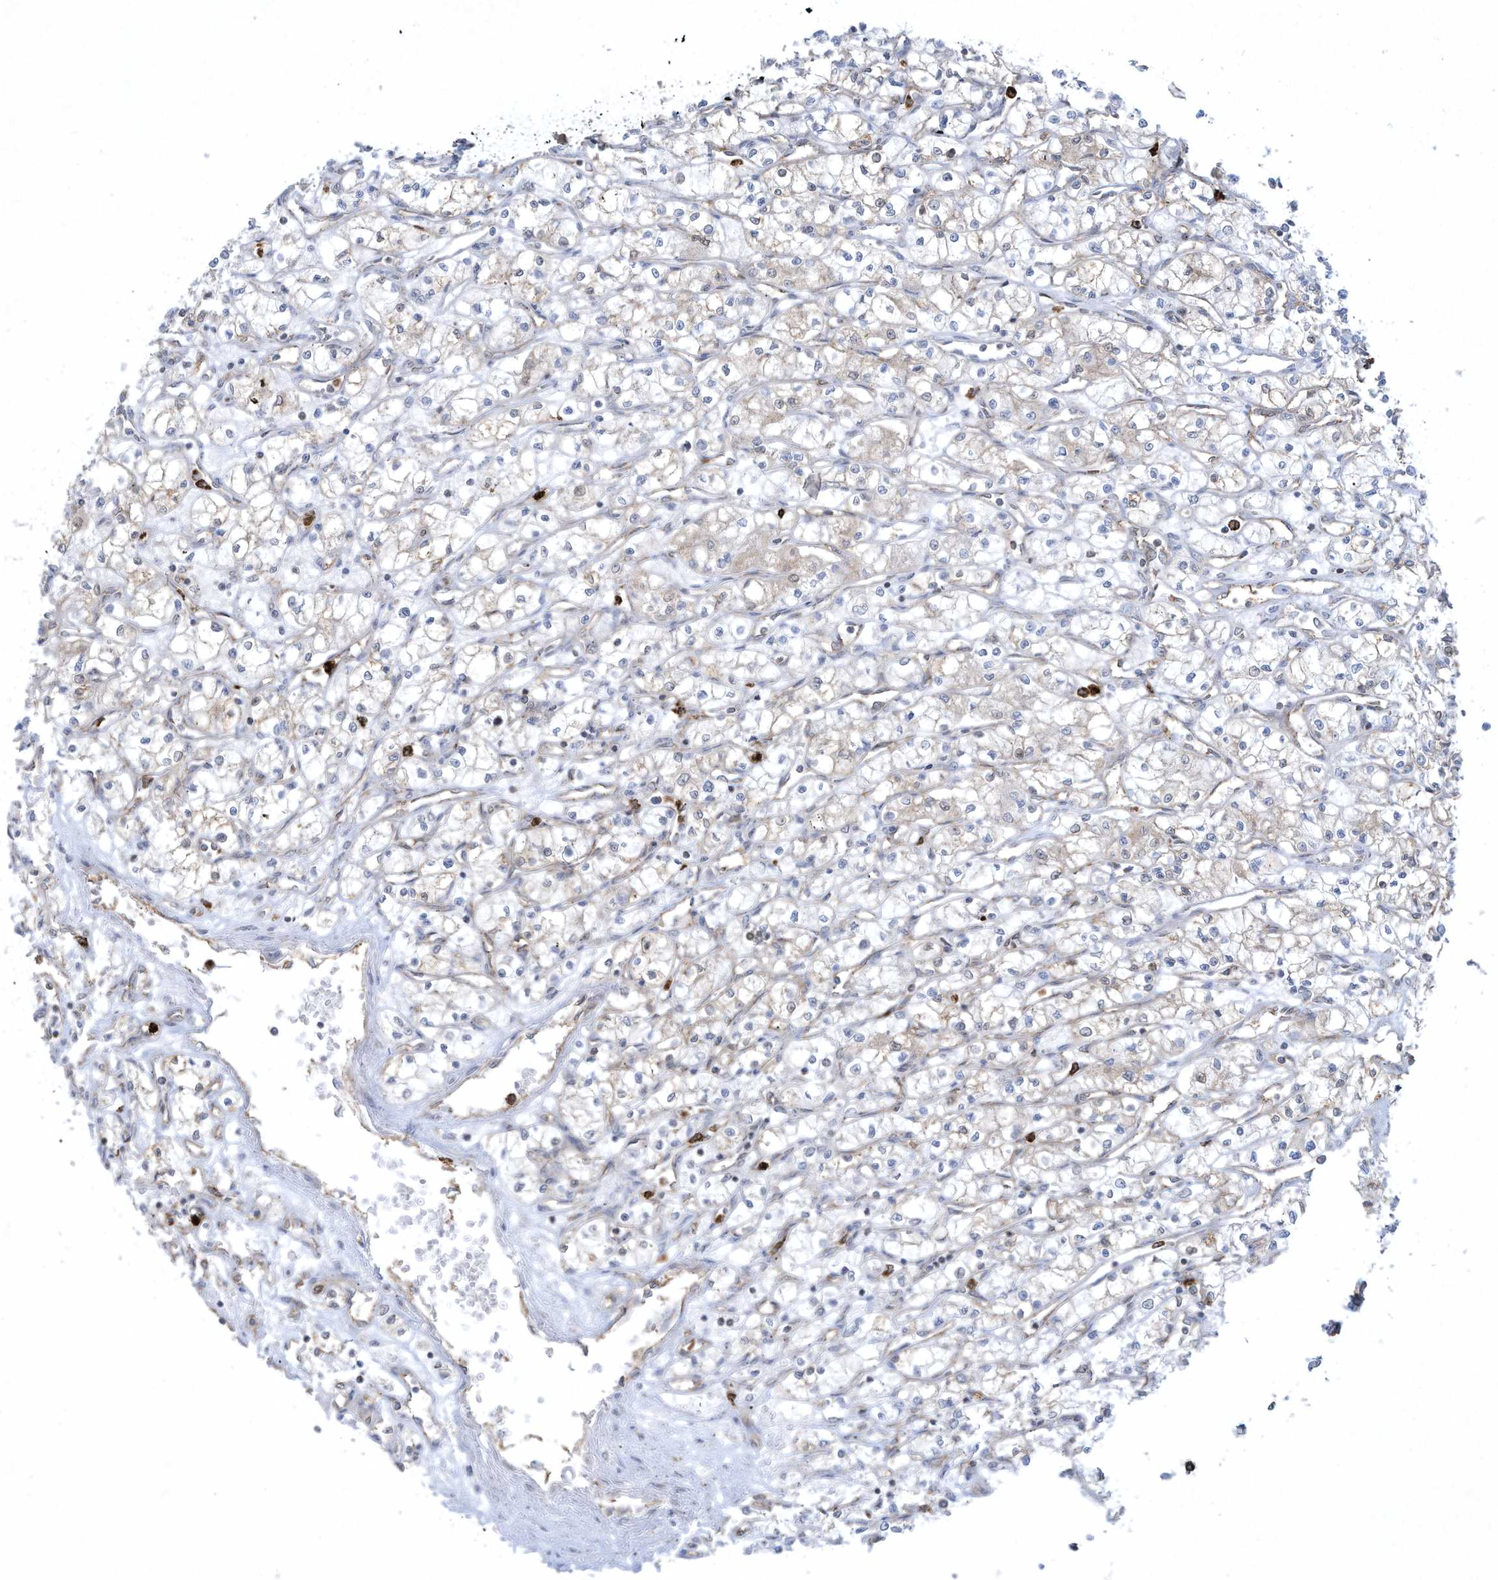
{"staining": {"intensity": "negative", "quantity": "none", "location": "none"}, "tissue": "renal cancer", "cell_type": "Tumor cells", "image_type": "cancer", "snomed": [{"axis": "morphology", "description": "Adenocarcinoma, NOS"}, {"axis": "topography", "description": "Kidney"}], "caption": "Renal adenocarcinoma was stained to show a protein in brown. There is no significant expression in tumor cells.", "gene": "CHRNA4", "patient": {"sex": "male", "age": 59}}